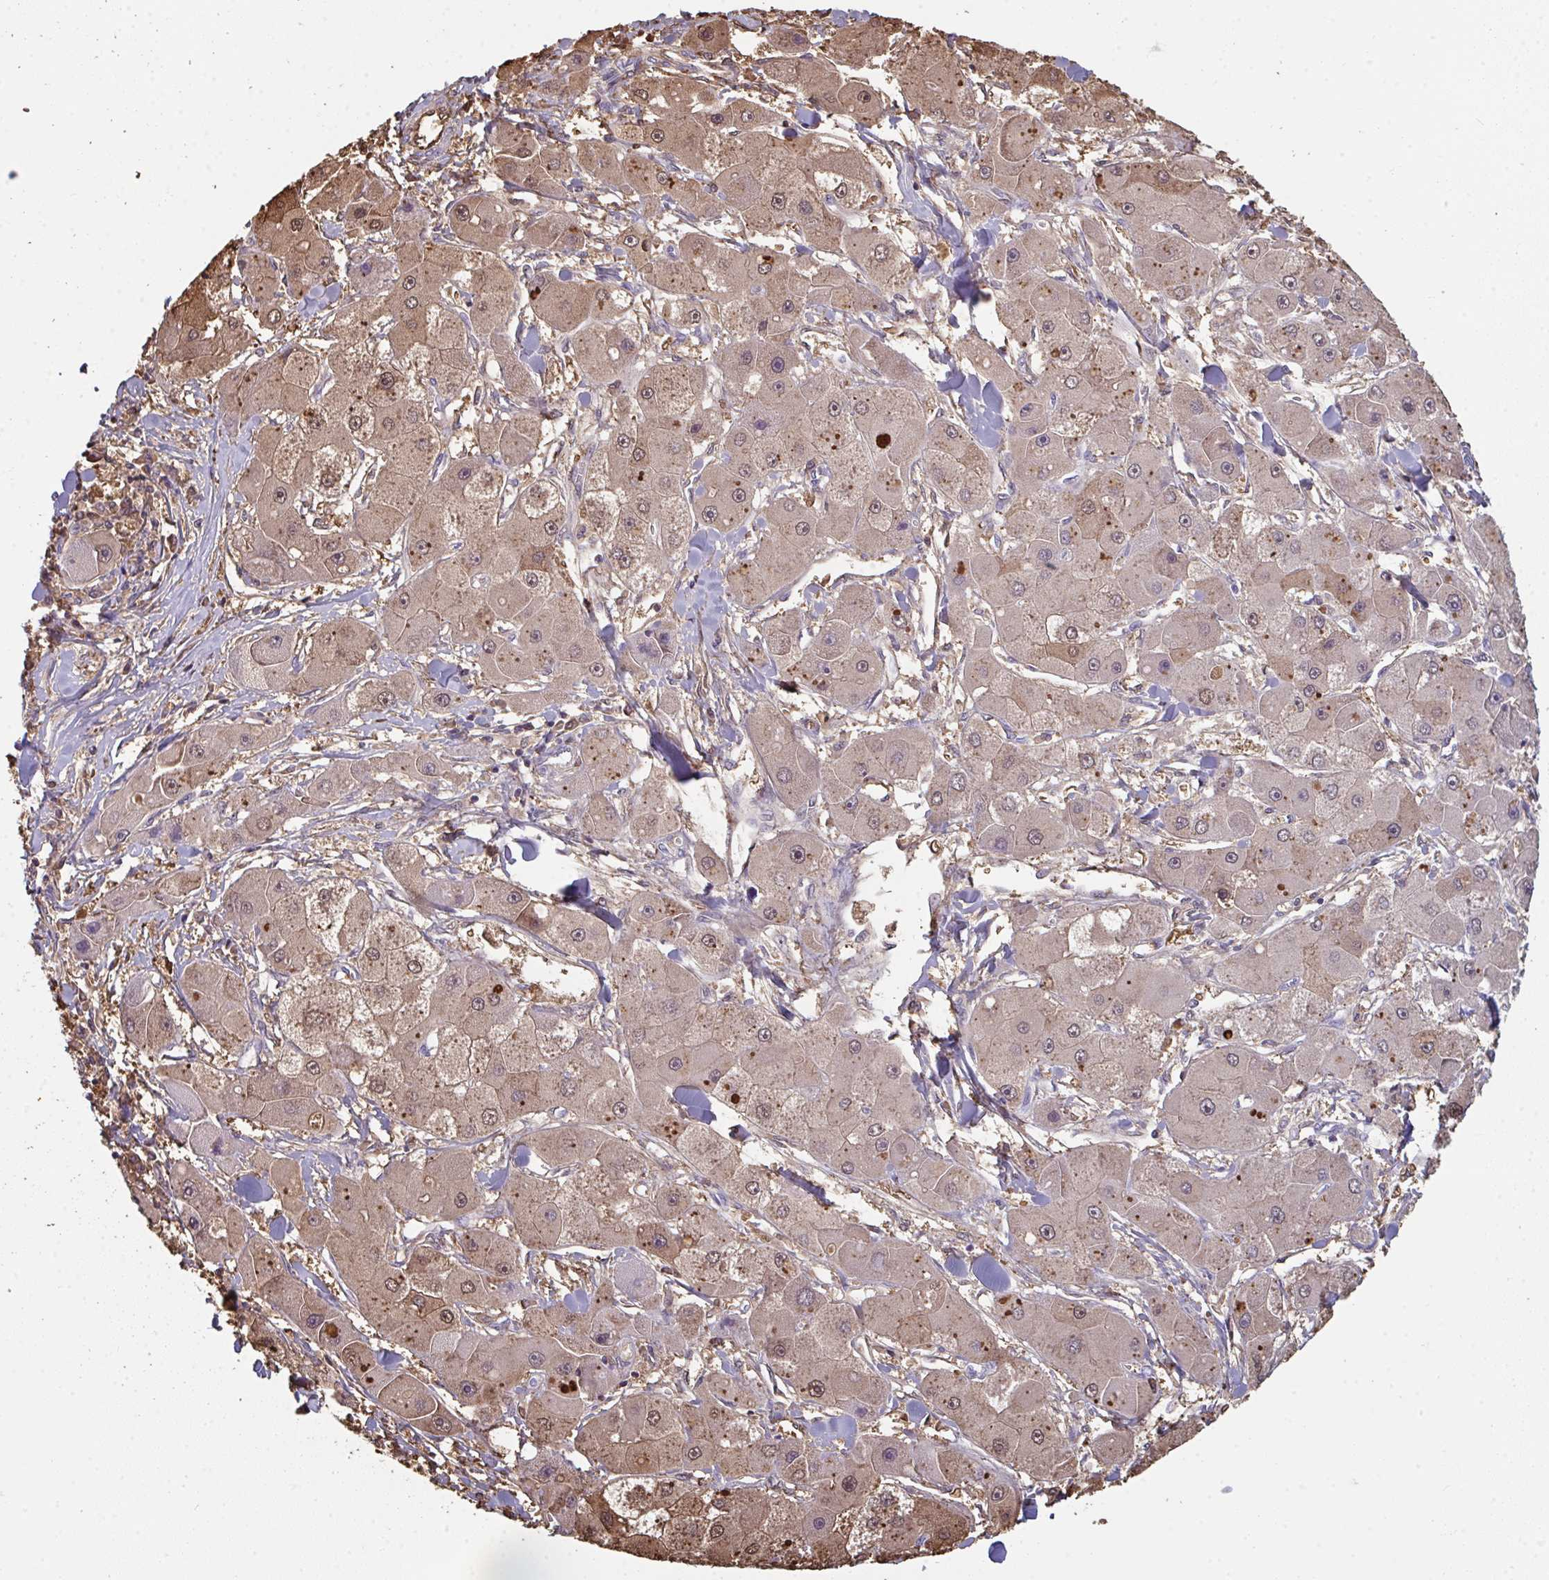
{"staining": {"intensity": "moderate", "quantity": ">75%", "location": "cytoplasmic/membranous,nuclear"}, "tissue": "liver cancer", "cell_type": "Tumor cells", "image_type": "cancer", "snomed": [{"axis": "morphology", "description": "Carcinoma, Hepatocellular, NOS"}, {"axis": "topography", "description": "Liver"}], "caption": "Liver cancer (hepatocellular carcinoma) tissue displays moderate cytoplasmic/membranous and nuclear positivity in about >75% of tumor cells, visualized by immunohistochemistry.", "gene": "TTC9C", "patient": {"sex": "male", "age": 24}}